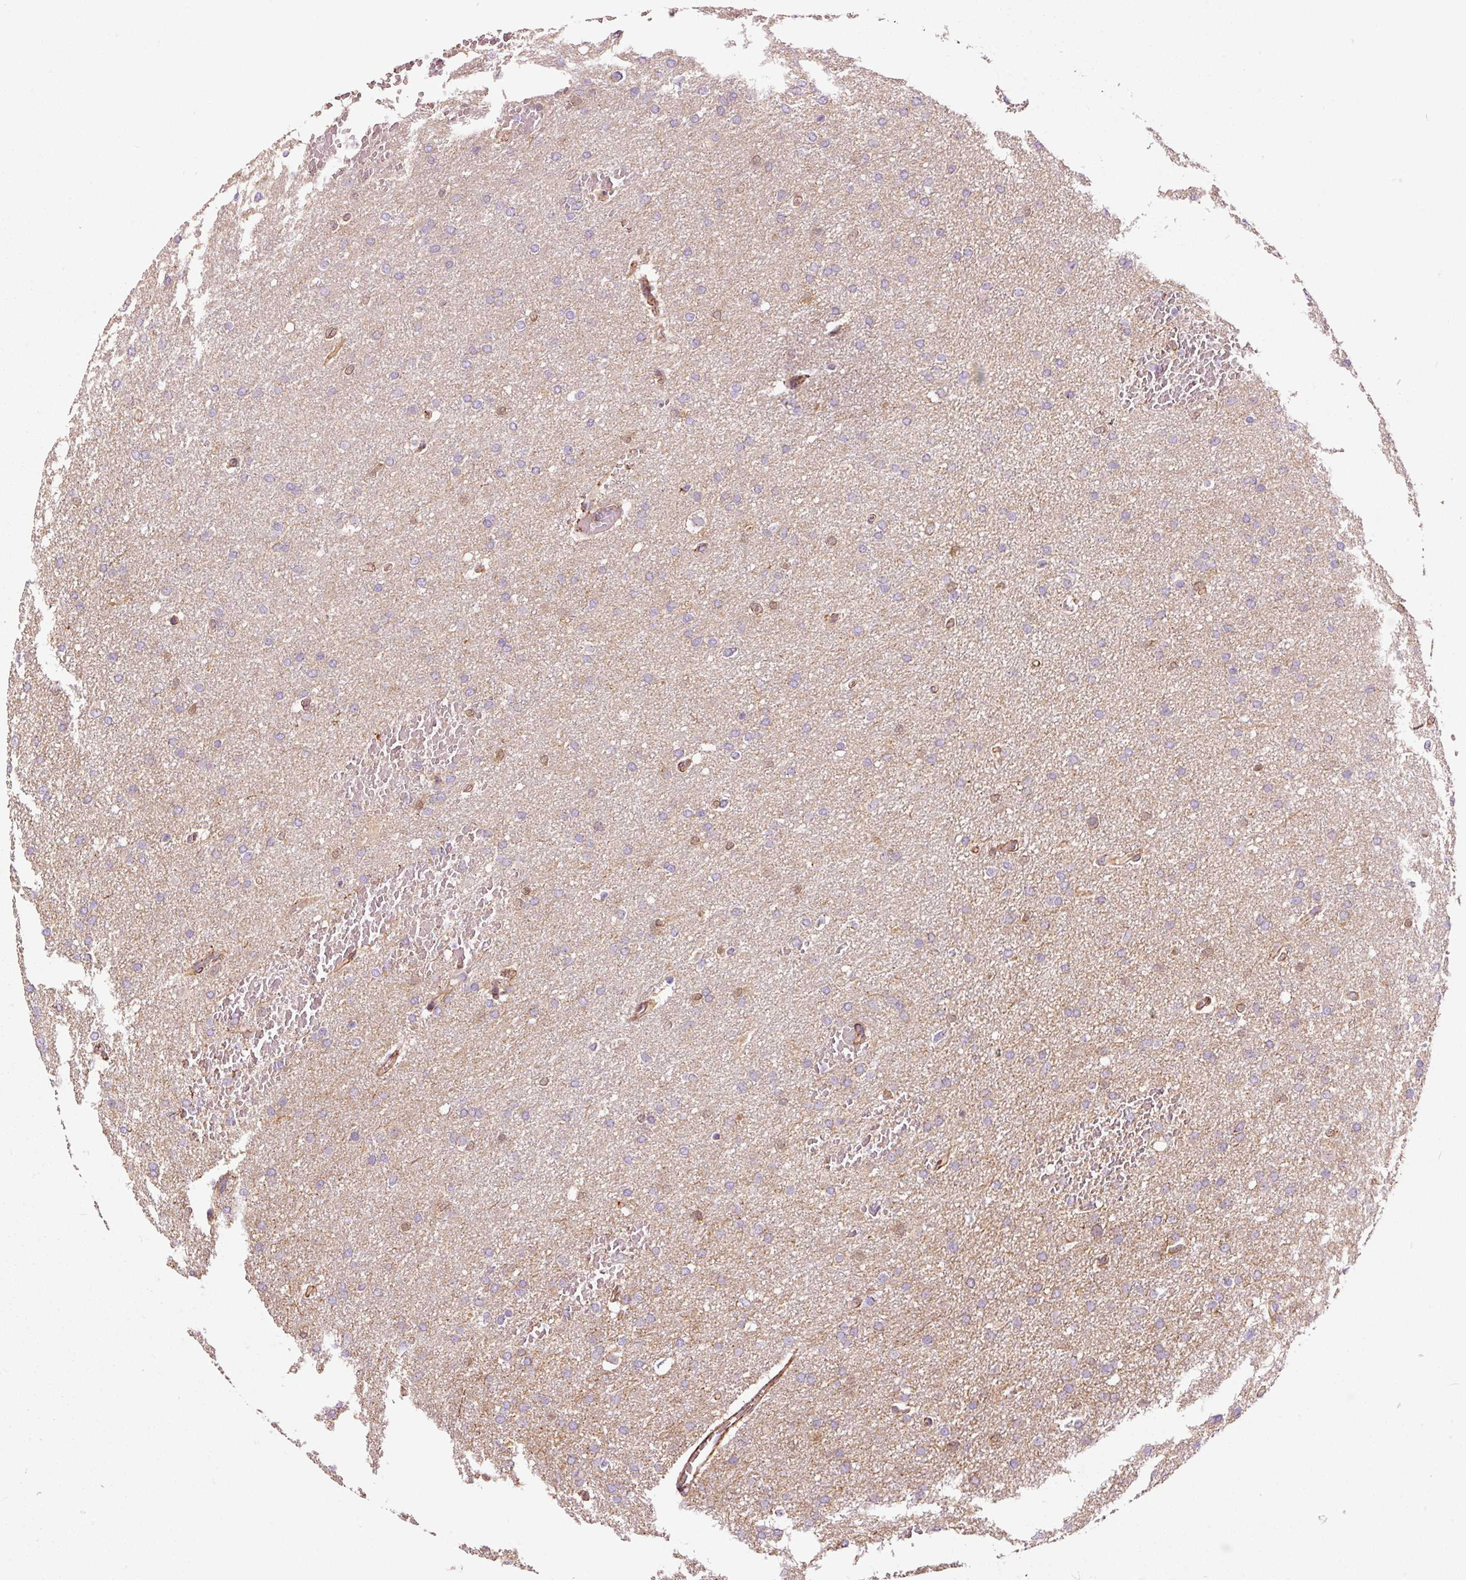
{"staining": {"intensity": "weak", "quantity": "<25%", "location": "cytoplasmic/membranous"}, "tissue": "glioma", "cell_type": "Tumor cells", "image_type": "cancer", "snomed": [{"axis": "morphology", "description": "Glioma, malignant, High grade"}, {"axis": "topography", "description": "Cerebral cortex"}], "caption": "DAB (3,3'-diaminobenzidine) immunohistochemical staining of malignant high-grade glioma demonstrates no significant expression in tumor cells. Brightfield microscopy of IHC stained with DAB (brown) and hematoxylin (blue), captured at high magnification.", "gene": "PPP1R14B", "patient": {"sex": "female", "age": 36}}